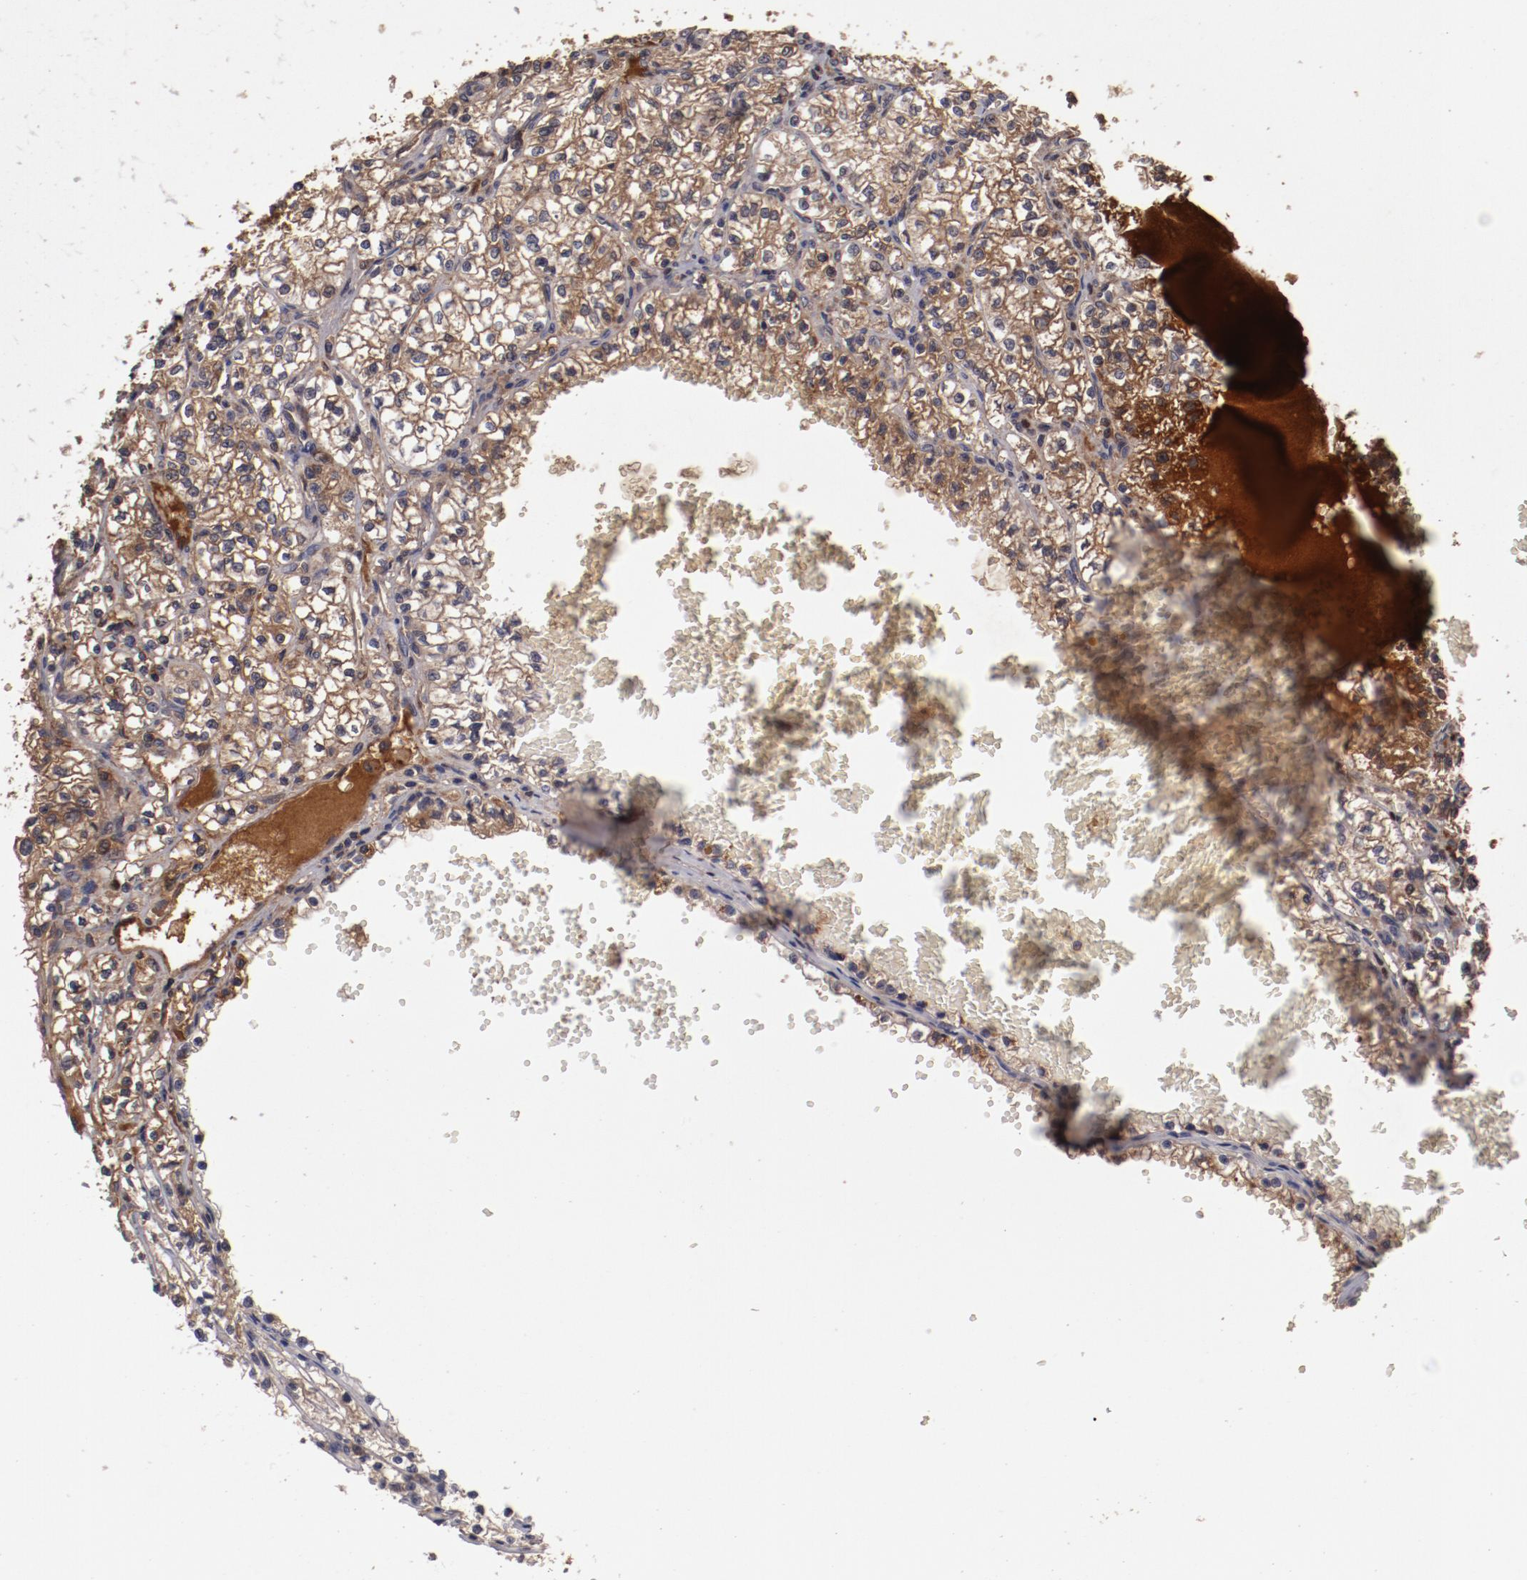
{"staining": {"intensity": "strong", "quantity": ">75%", "location": "cytoplasmic/membranous"}, "tissue": "renal cancer", "cell_type": "Tumor cells", "image_type": "cancer", "snomed": [{"axis": "morphology", "description": "Adenocarcinoma, NOS"}, {"axis": "topography", "description": "Kidney"}], "caption": "This is a micrograph of IHC staining of renal adenocarcinoma, which shows strong positivity in the cytoplasmic/membranous of tumor cells.", "gene": "CP", "patient": {"sex": "male", "age": 61}}